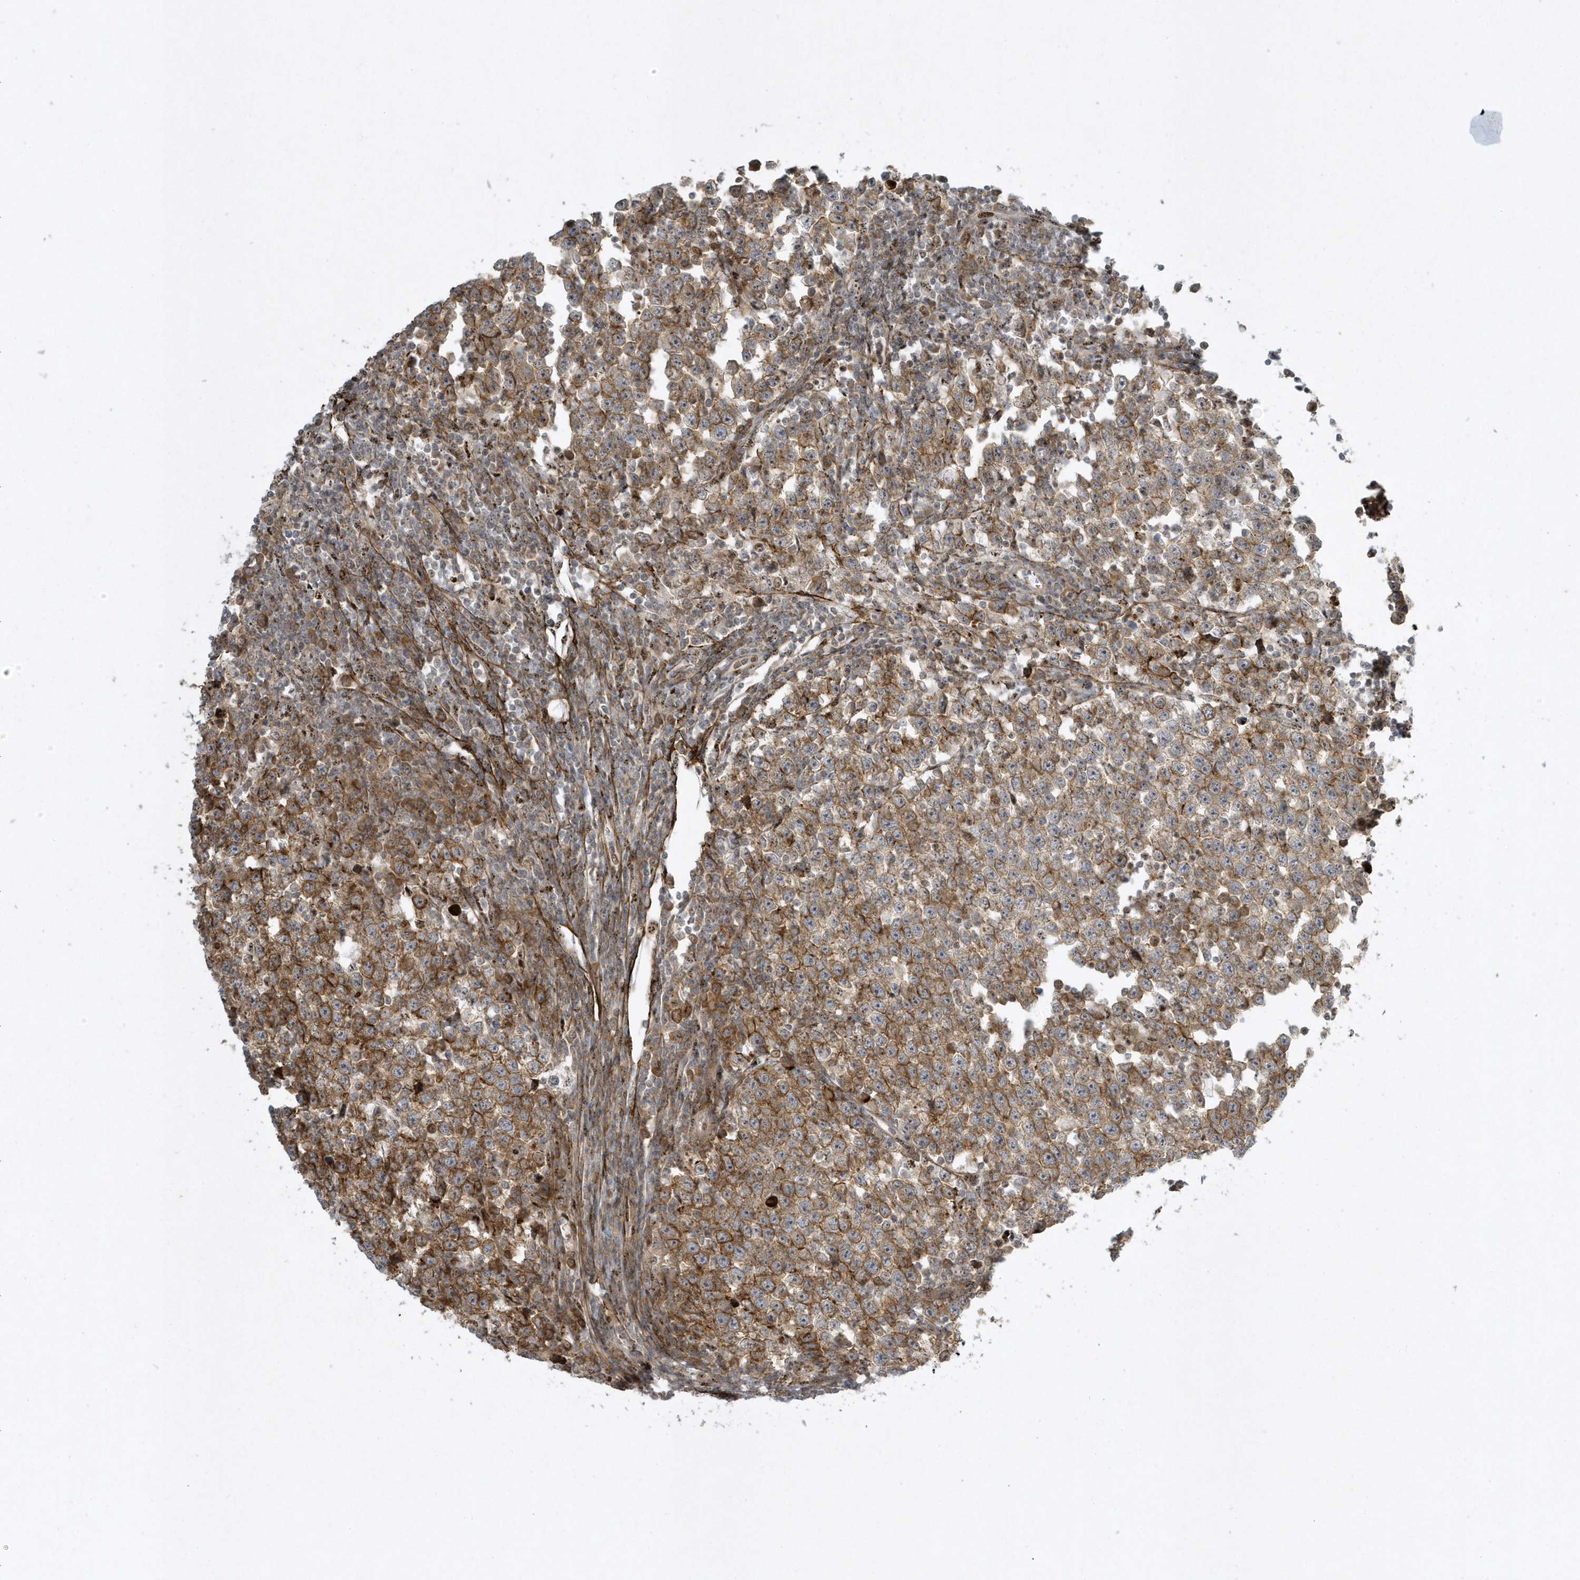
{"staining": {"intensity": "moderate", "quantity": ">75%", "location": "cytoplasmic/membranous"}, "tissue": "testis cancer", "cell_type": "Tumor cells", "image_type": "cancer", "snomed": [{"axis": "morphology", "description": "Normal tissue, NOS"}, {"axis": "morphology", "description": "Seminoma, NOS"}, {"axis": "topography", "description": "Testis"}], "caption": "Moderate cytoplasmic/membranous expression for a protein is appreciated in about >75% of tumor cells of testis seminoma using immunohistochemistry.", "gene": "MASP2", "patient": {"sex": "male", "age": 43}}